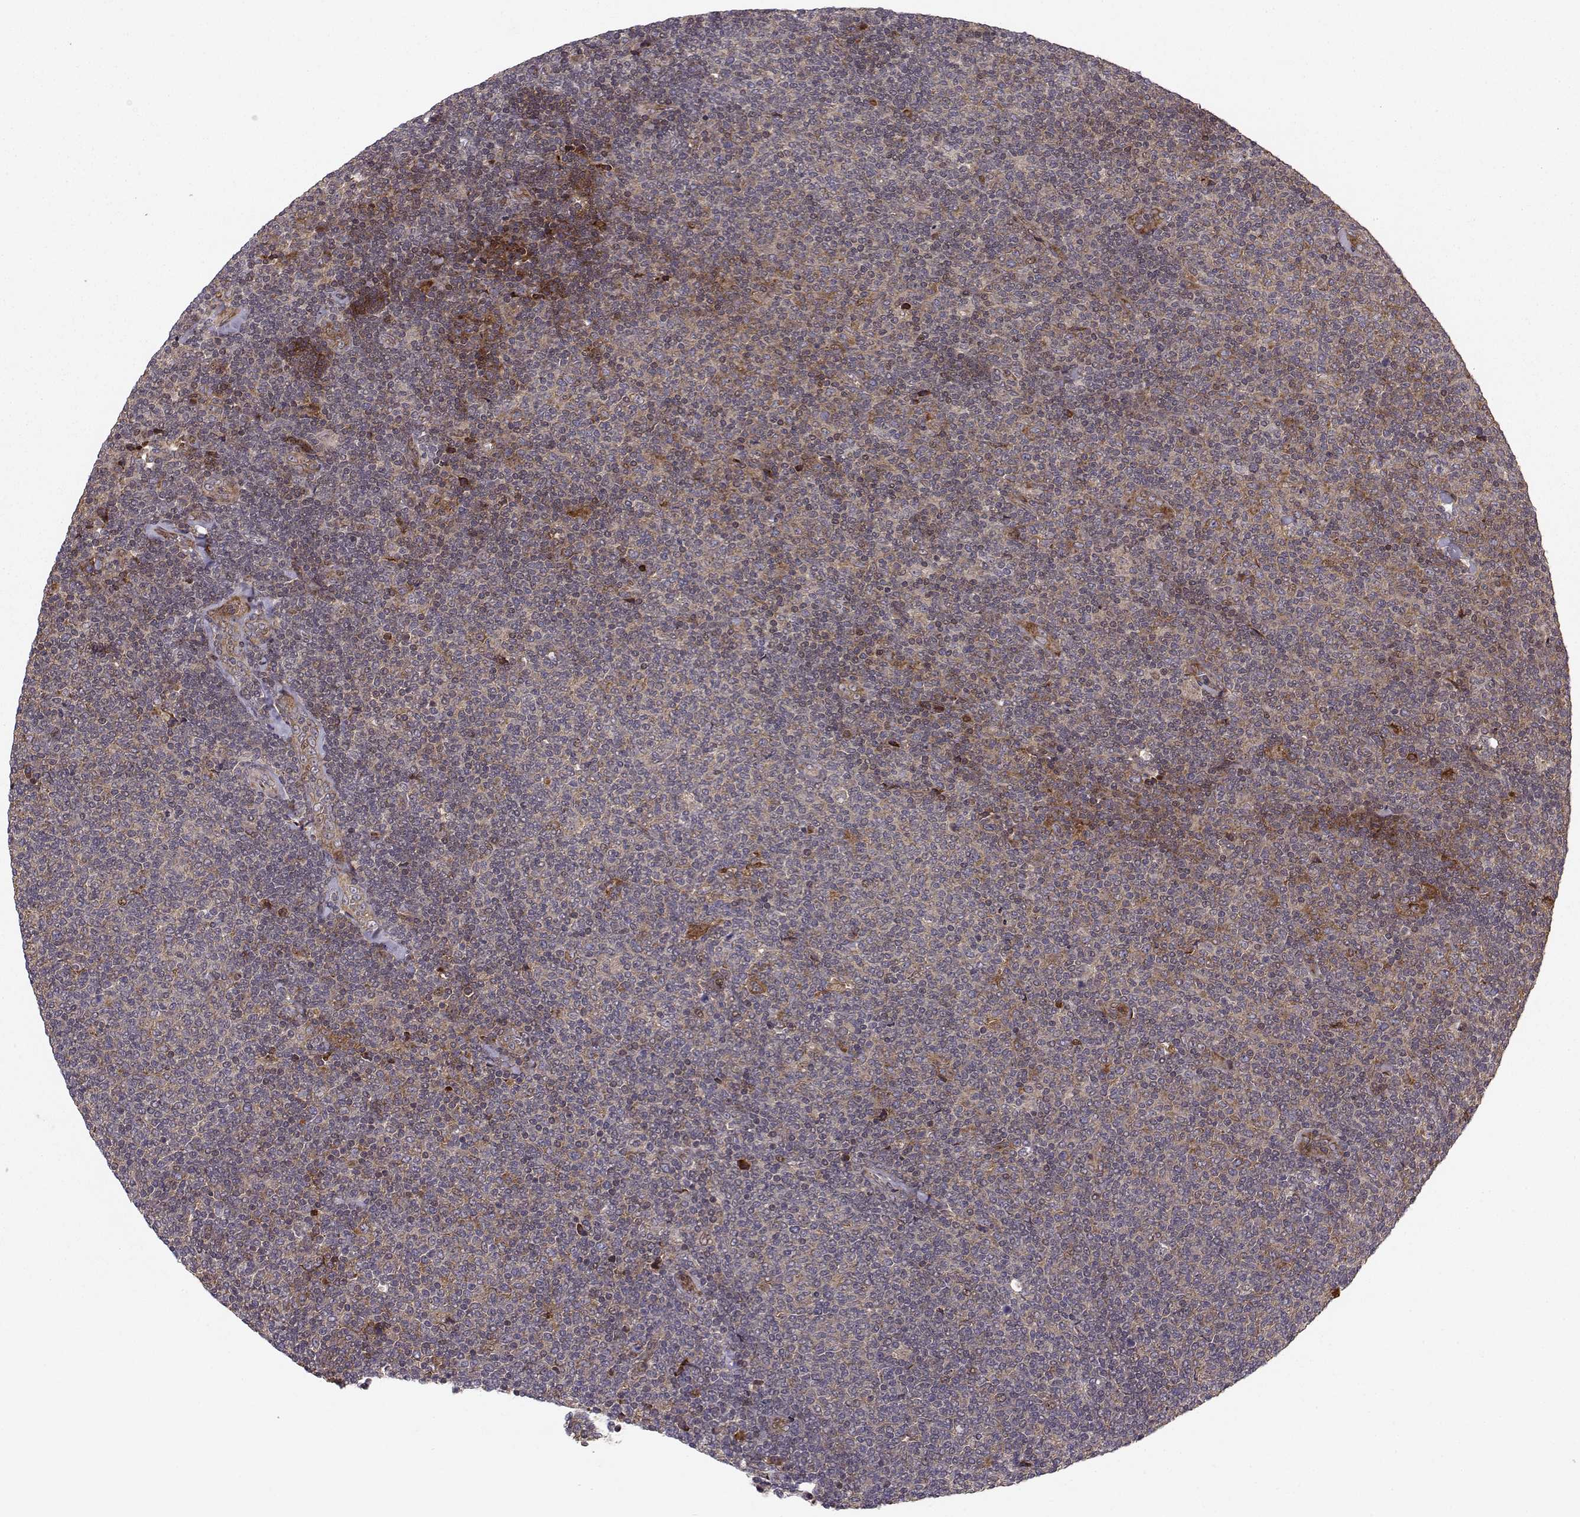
{"staining": {"intensity": "negative", "quantity": "none", "location": "none"}, "tissue": "lymphoma", "cell_type": "Tumor cells", "image_type": "cancer", "snomed": [{"axis": "morphology", "description": "Malignant lymphoma, non-Hodgkin's type, Low grade"}, {"axis": "topography", "description": "Lymph node"}], "caption": "An immunohistochemistry image of lymphoma is shown. There is no staining in tumor cells of lymphoma. Brightfield microscopy of immunohistochemistry stained with DAB (3,3'-diaminobenzidine) (brown) and hematoxylin (blue), captured at high magnification.", "gene": "RPL31", "patient": {"sex": "male", "age": 52}}